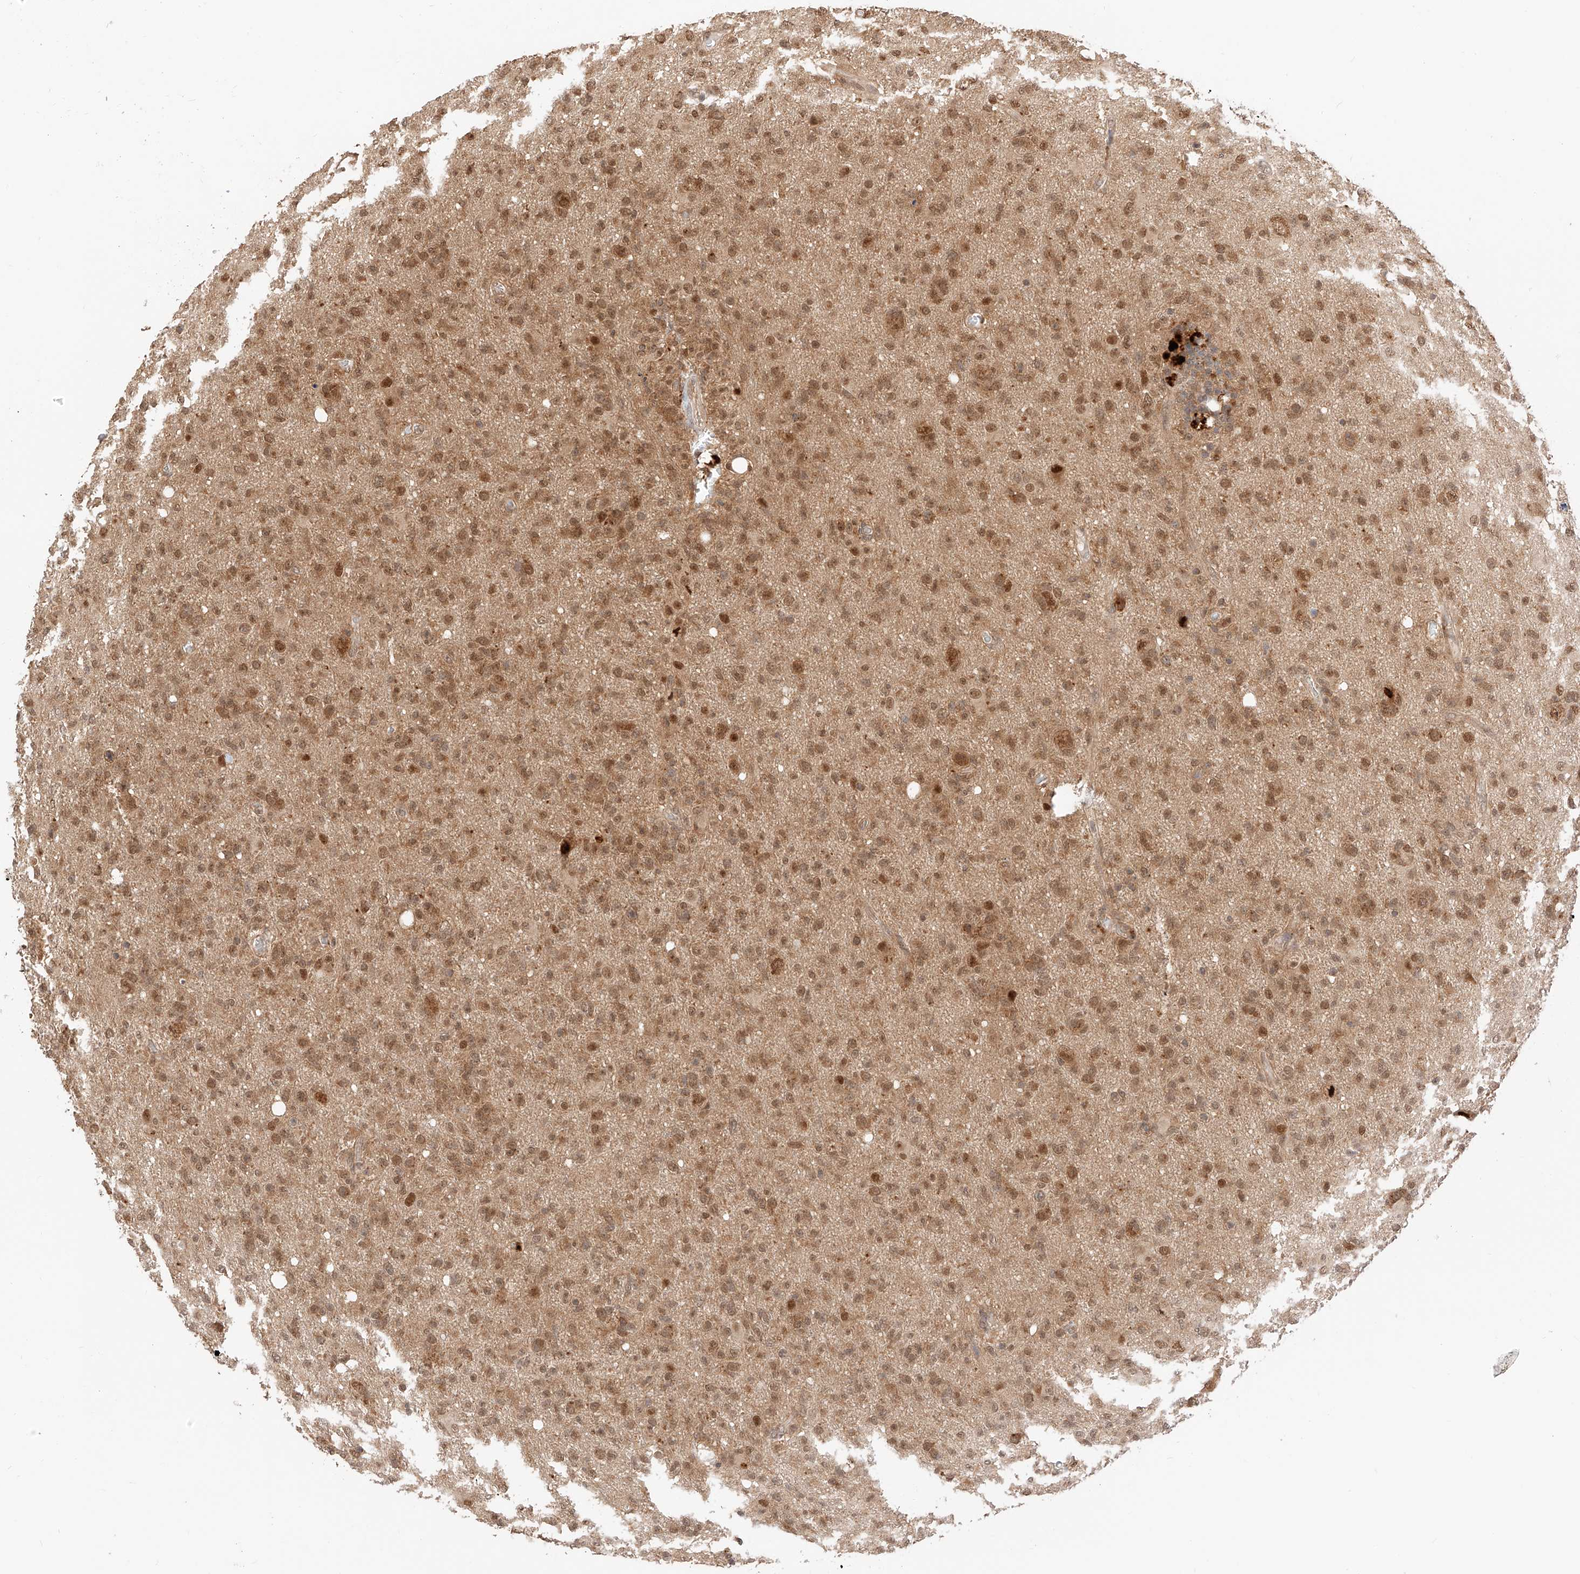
{"staining": {"intensity": "moderate", "quantity": ">75%", "location": "cytoplasmic/membranous,nuclear"}, "tissue": "glioma", "cell_type": "Tumor cells", "image_type": "cancer", "snomed": [{"axis": "morphology", "description": "Glioma, malignant, High grade"}, {"axis": "topography", "description": "Brain"}], "caption": "Malignant high-grade glioma stained with IHC reveals moderate cytoplasmic/membranous and nuclear expression in approximately >75% of tumor cells.", "gene": "EIF4H", "patient": {"sex": "female", "age": 57}}